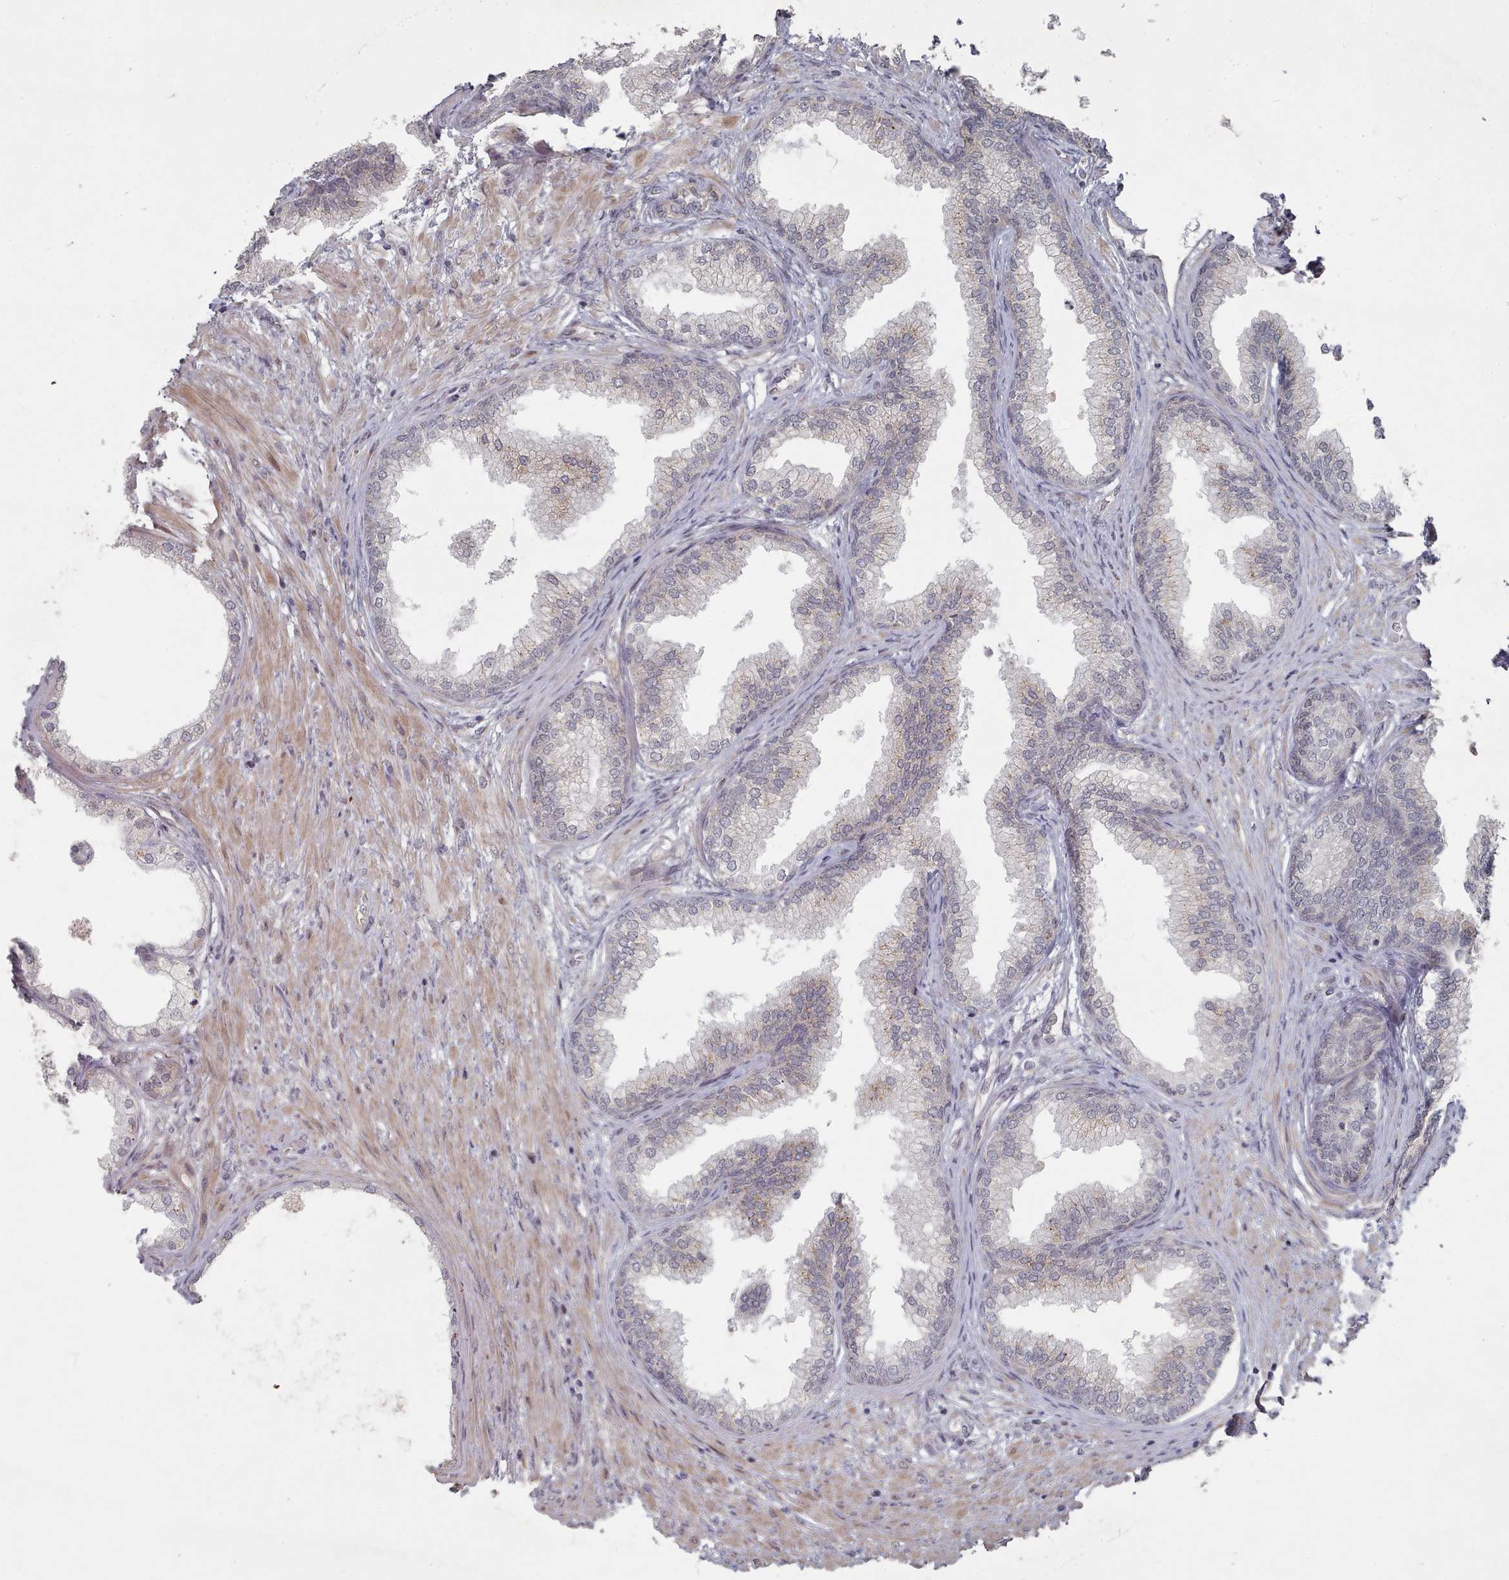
{"staining": {"intensity": "negative", "quantity": "none", "location": "none"}, "tissue": "prostate", "cell_type": "Glandular cells", "image_type": "normal", "snomed": [{"axis": "morphology", "description": "Normal tissue, NOS"}, {"axis": "topography", "description": "Prostate"}], "caption": "This is an IHC histopathology image of benign human prostate. There is no positivity in glandular cells.", "gene": "CPSF4", "patient": {"sex": "male", "age": 76}}